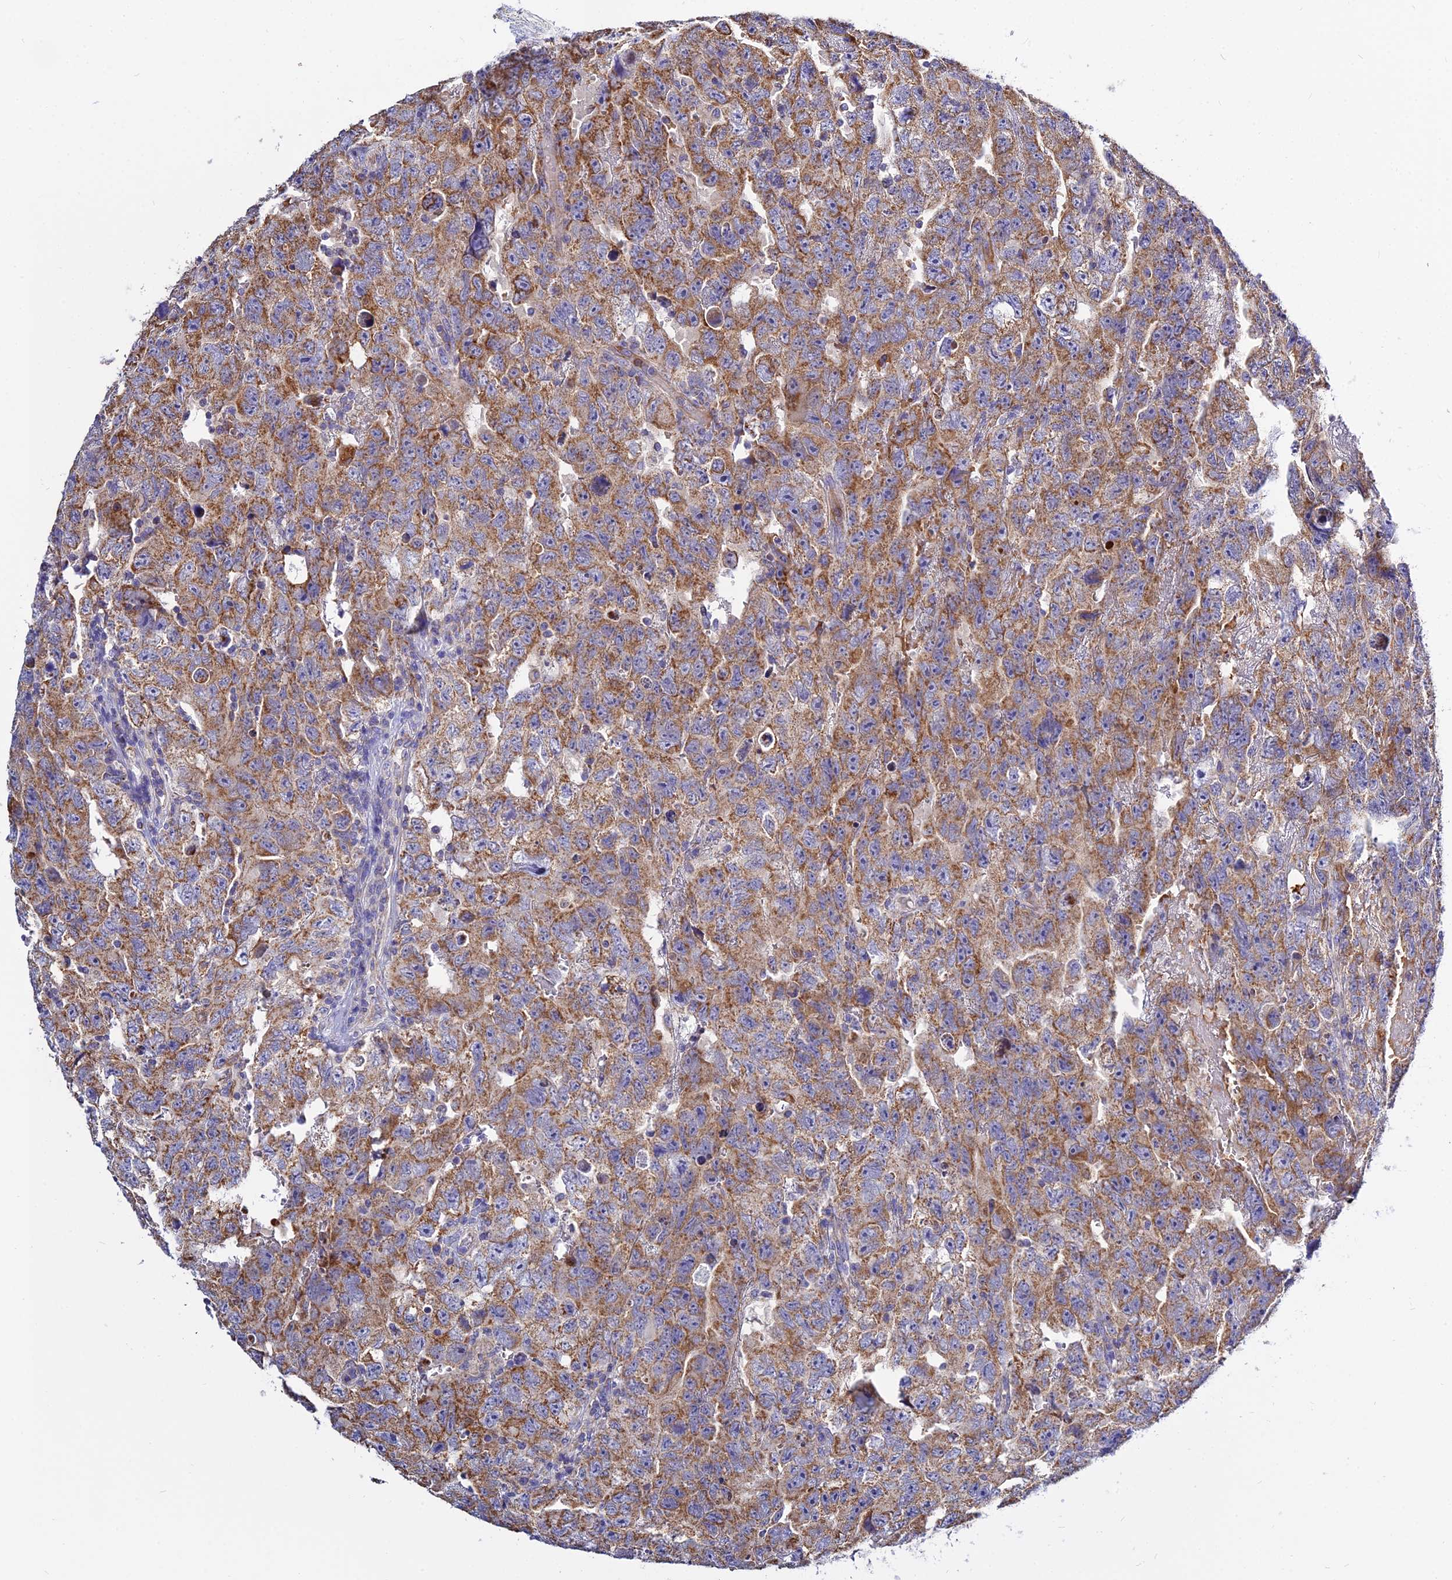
{"staining": {"intensity": "moderate", "quantity": ">75%", "location": "cytoplasmic/membranous"}, "tissue": "testis cancer", "cell_type": "Tumor cells", "image_type": "cancer", "snomed": [{"axis": "morphology", "description": "Carcinoma, Embryonal, NOS"}, {"axis": "topography", "description": "Testis"}], "caption": "Brown immunohistochemical staining in human testis cancer (embryonal carcinoma) reveals moderate cytoplasmic/membranous staining in approximately >75% of tumor cells.", "gene": "TYW5", "patient": {"sex": "male", "age": 45}}